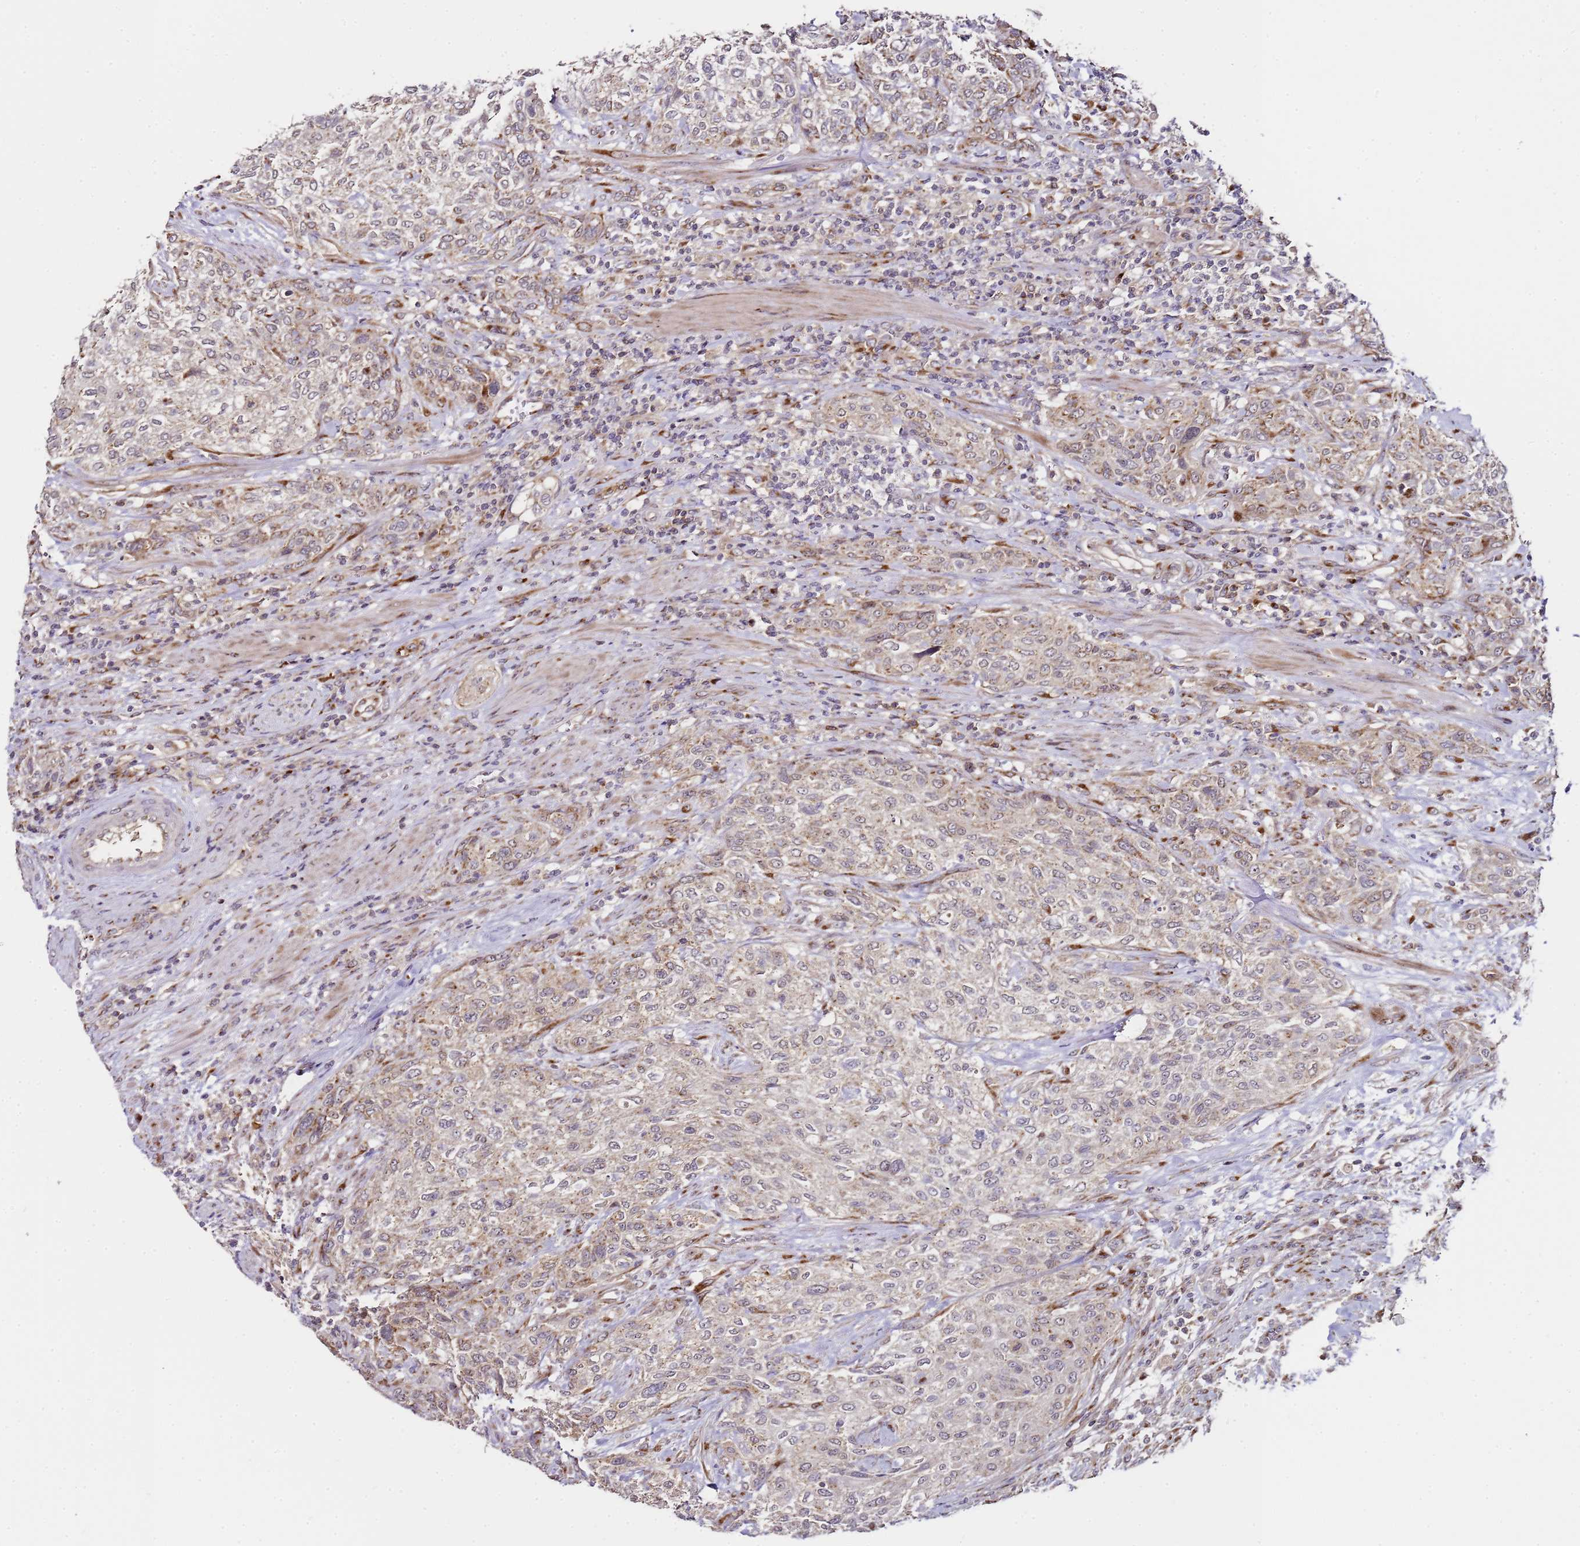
{"staining": {"intensity": "weak", "quantity": "<25%", "location": "cytoplasmic/membranous"}, "tissue": "urothelial cancer", "cell_type": "Tumor cells", "image_type": "cancer", "snomed": [{"axis": "morphology", "description": "Normal tissue, NOS"}, {"axis": "morphology", "description": "Urothelial carcinoma, NOS"}, {"axis": "topography", "description": "Urinary bladder"}, {"axis": "topography", "description": "Peripheral nerve tissue"}], "caption": "Immunohistochemical staining of urothelial cancer reveals no significant staining in tumor cells.", "gene": "MRPL49", "patient": {"sex": "male", "age": 35}}